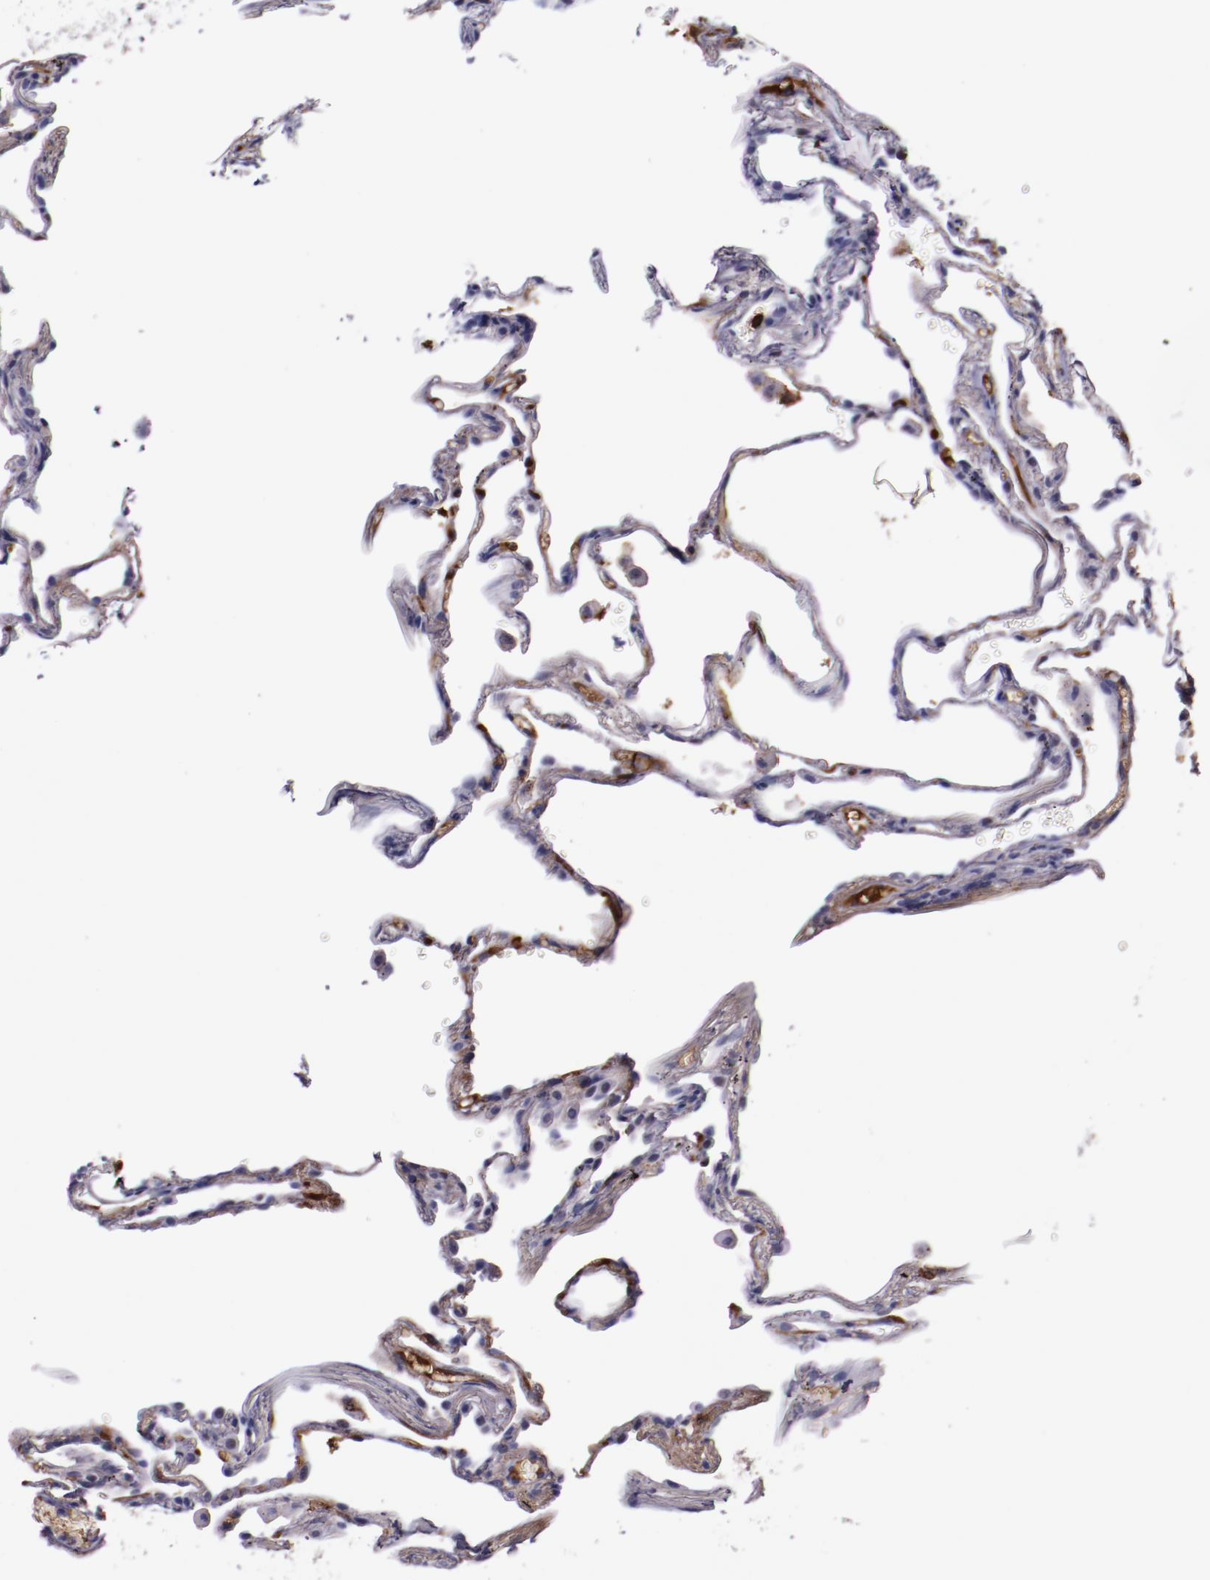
{"staining": {"intensity": "weak", "quantity": "<25%", "location": "nuclear"}, "tissue": "lung", "cell_type": "Alveolar cells", "image_type": "normal", "snomed": [{"axis": "morphology", "description": "Normal tissue, NOS"}, {"axis": "morphology", "description": "Inflammation, NOS"}, {"axis": "topography", "description": "Lung"}], "caption": "Immunohistochemical staining of benign lung demonstrates no significant staining in alveolar cells.", "gene": "APOH", "patient": {"sex": "male", "age": 69}}